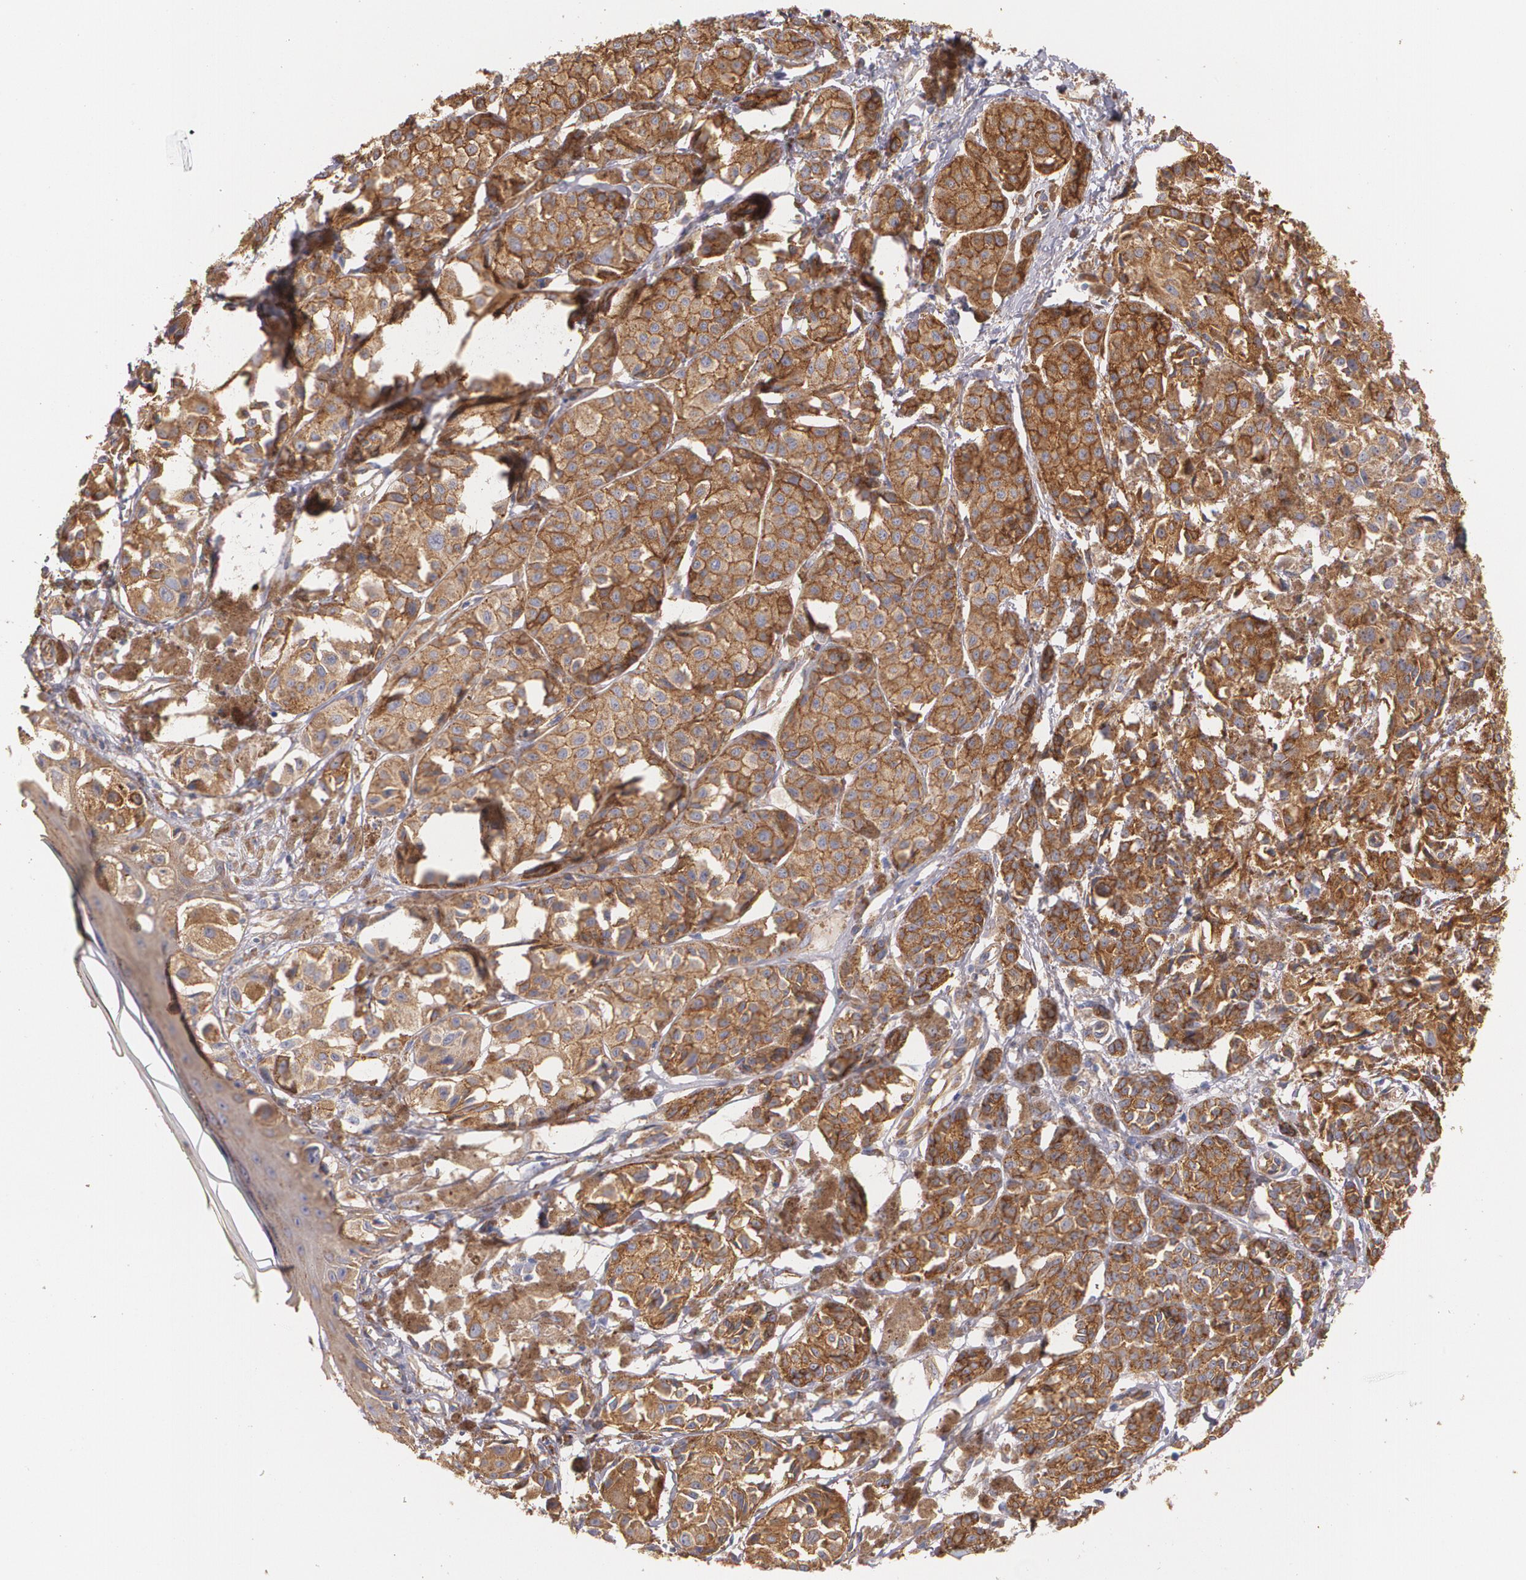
{"staining": {"intensity": "strong", "quantity": ">75%", "location": "cytoplasmic/membranous"}, "tissue": "melanoma", "cell_type": "Tumor cells", "image_type": "cancer", "snomed": [{"axis": "morphology", "description": "Malignant melanoma, NOS"}, {"axis": "topography", "description": "Skin"}], "caption": "Immunohistochemistry image of human melanoma stained for a protein (brown), which shows high levels of strong cytoplasmic/membranous expression in about >75% of tumor cells.", "gene": "TJP1", "patient": {"sex": "male", "age": 76}}